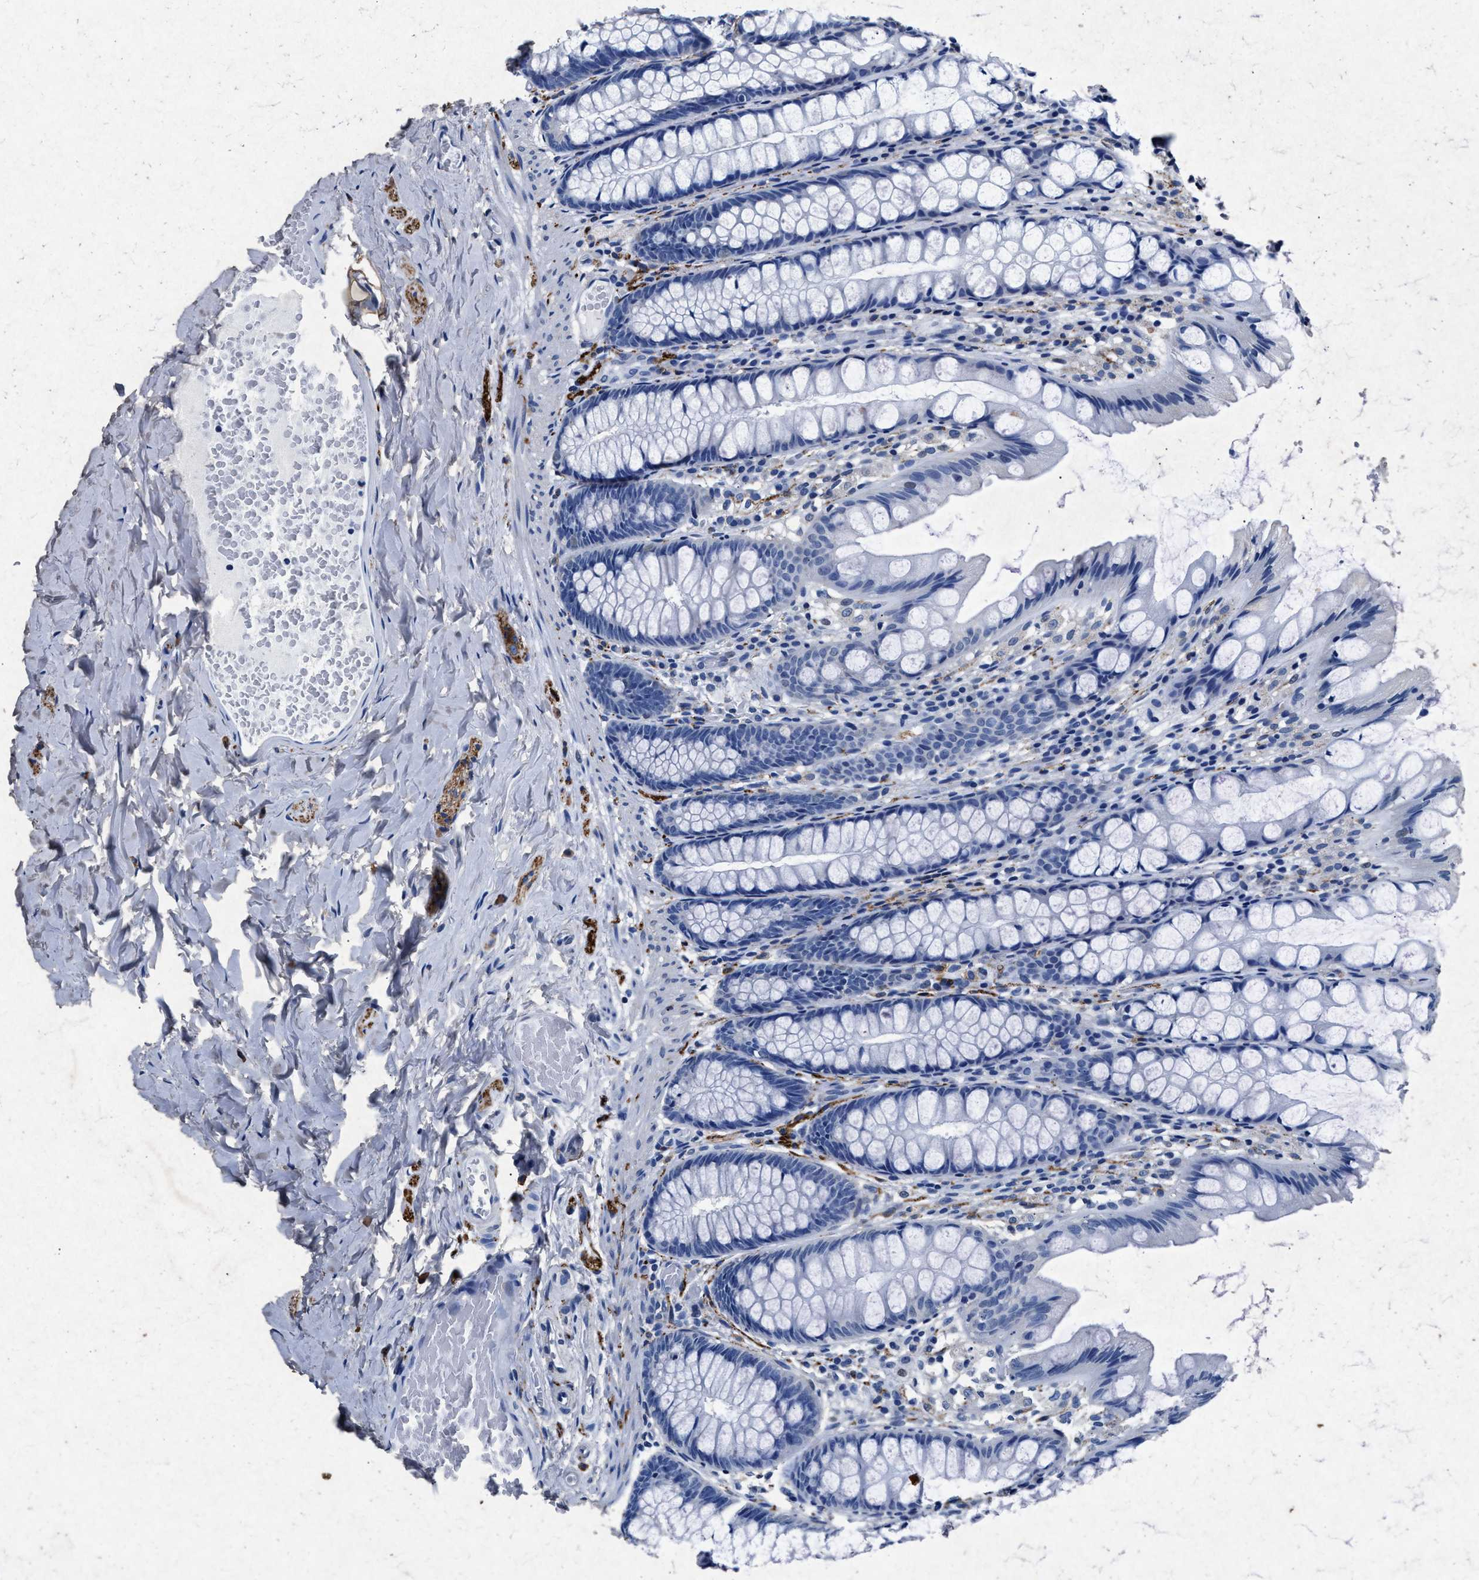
{"staining": {"intensity": "negative", "quantity": "none", "location": "none"}, "tissue": "colon", "cell_type": "Endothelial cells", "image_type": "normal", "snomed": [{"axis": "morphology", "description": "Normal tissue, NOS"}, {"axis": "topography", "description": "Colon"}], "caption": "Human colon stained for a protein using immunohistochemistry shows no staining in endothelial cells.", "gene": "MAP6", "patient": {"sex": "male", "age": 47}}